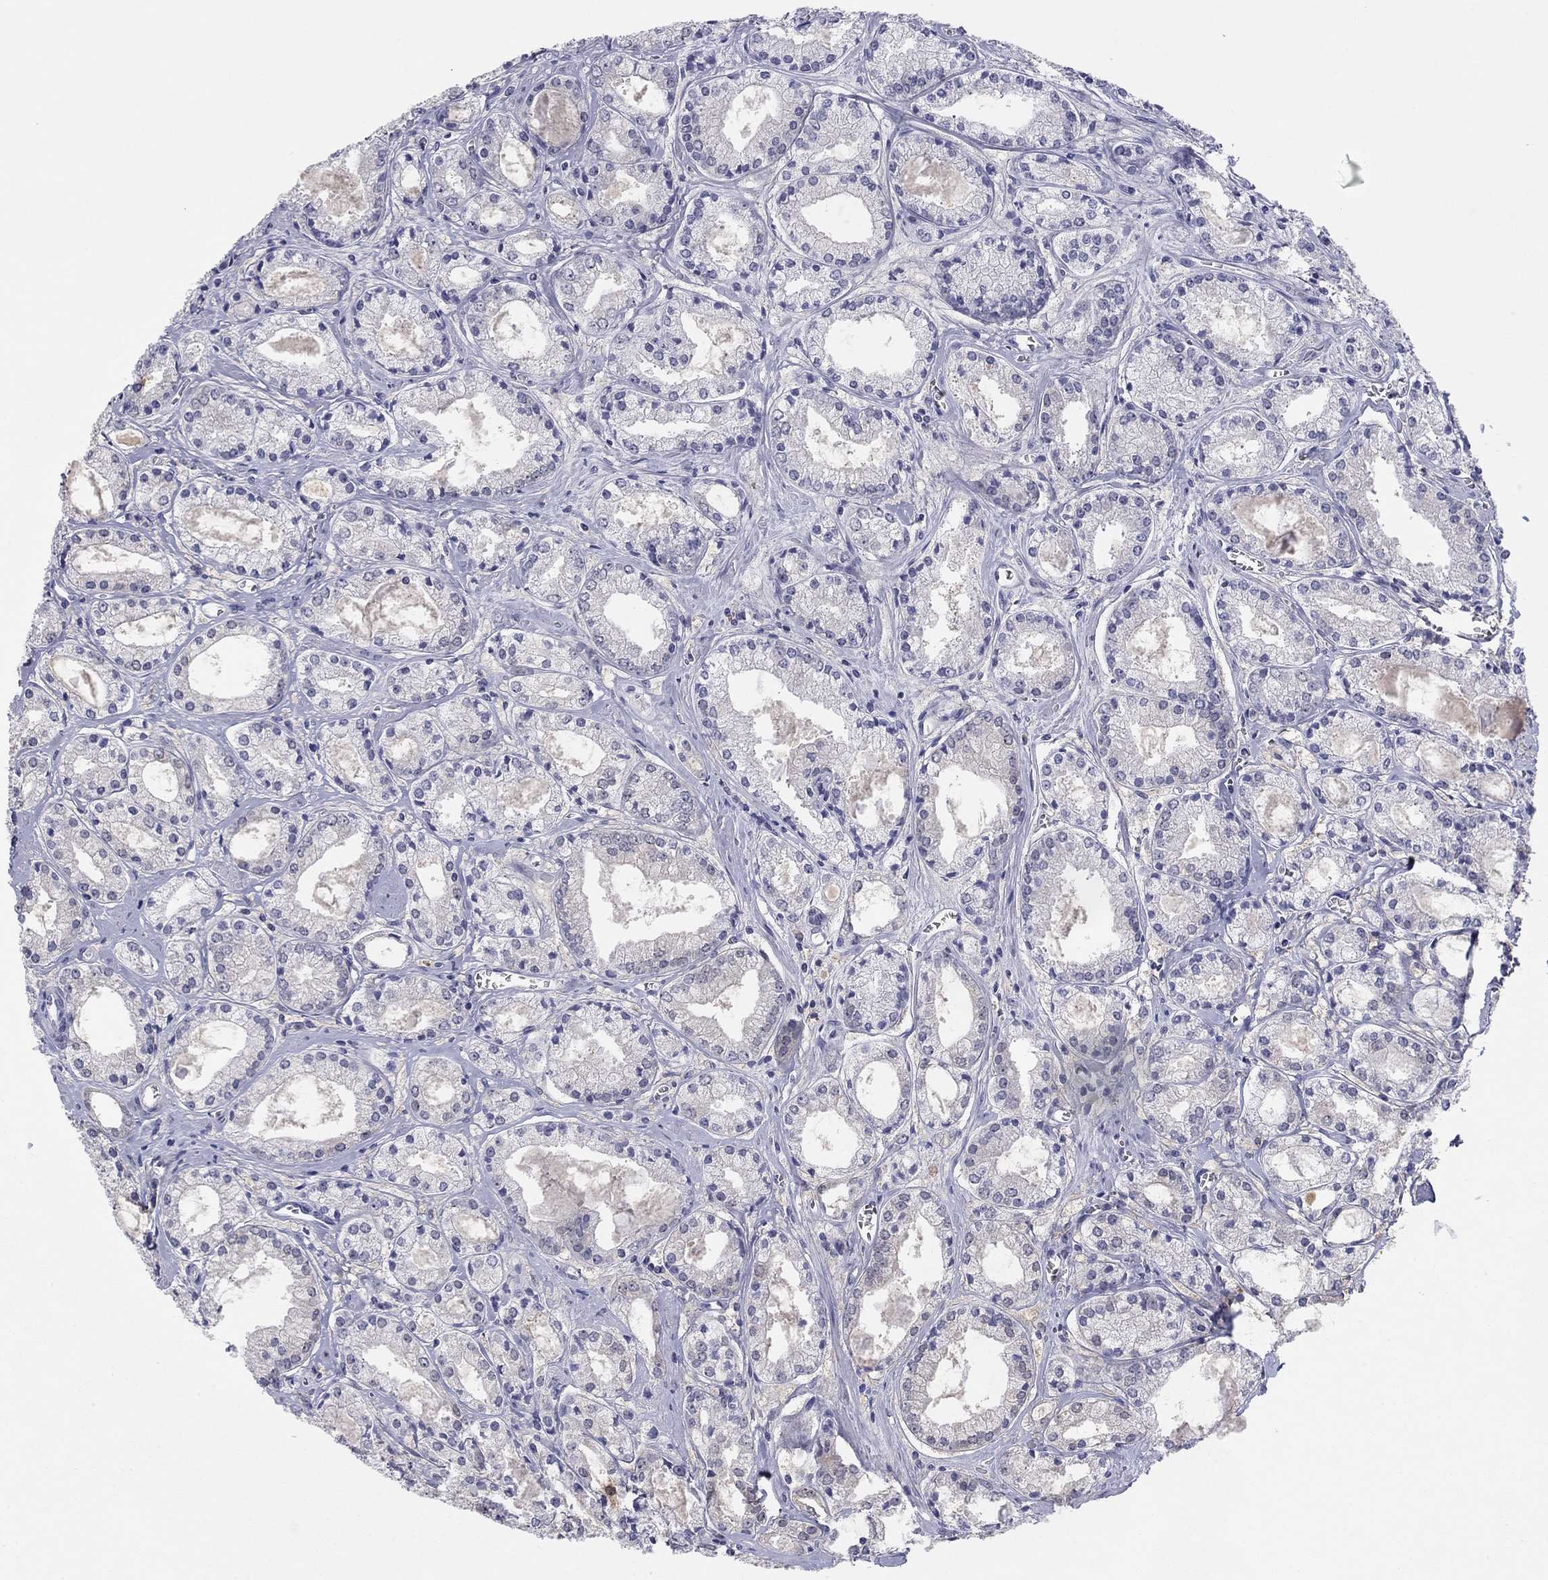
{"staining": {"intensity": "negative", "quantity": "none", "location": "none"}, "tissue": "prostate cancer", "cell_type": "Tumor cells", "image_type": "cancer", "snomed": [{"axis": "morphology", "description": "Adenocarcinoma, NOS"}, {"axis": "topography", "description": "Prostate"}], "caption": "Prostate cancer was stained to show a protein in brown. There is no significant staining in tumor cells.", "gene": "PDXK", "patient": {"sex": "male", "age": 72}}